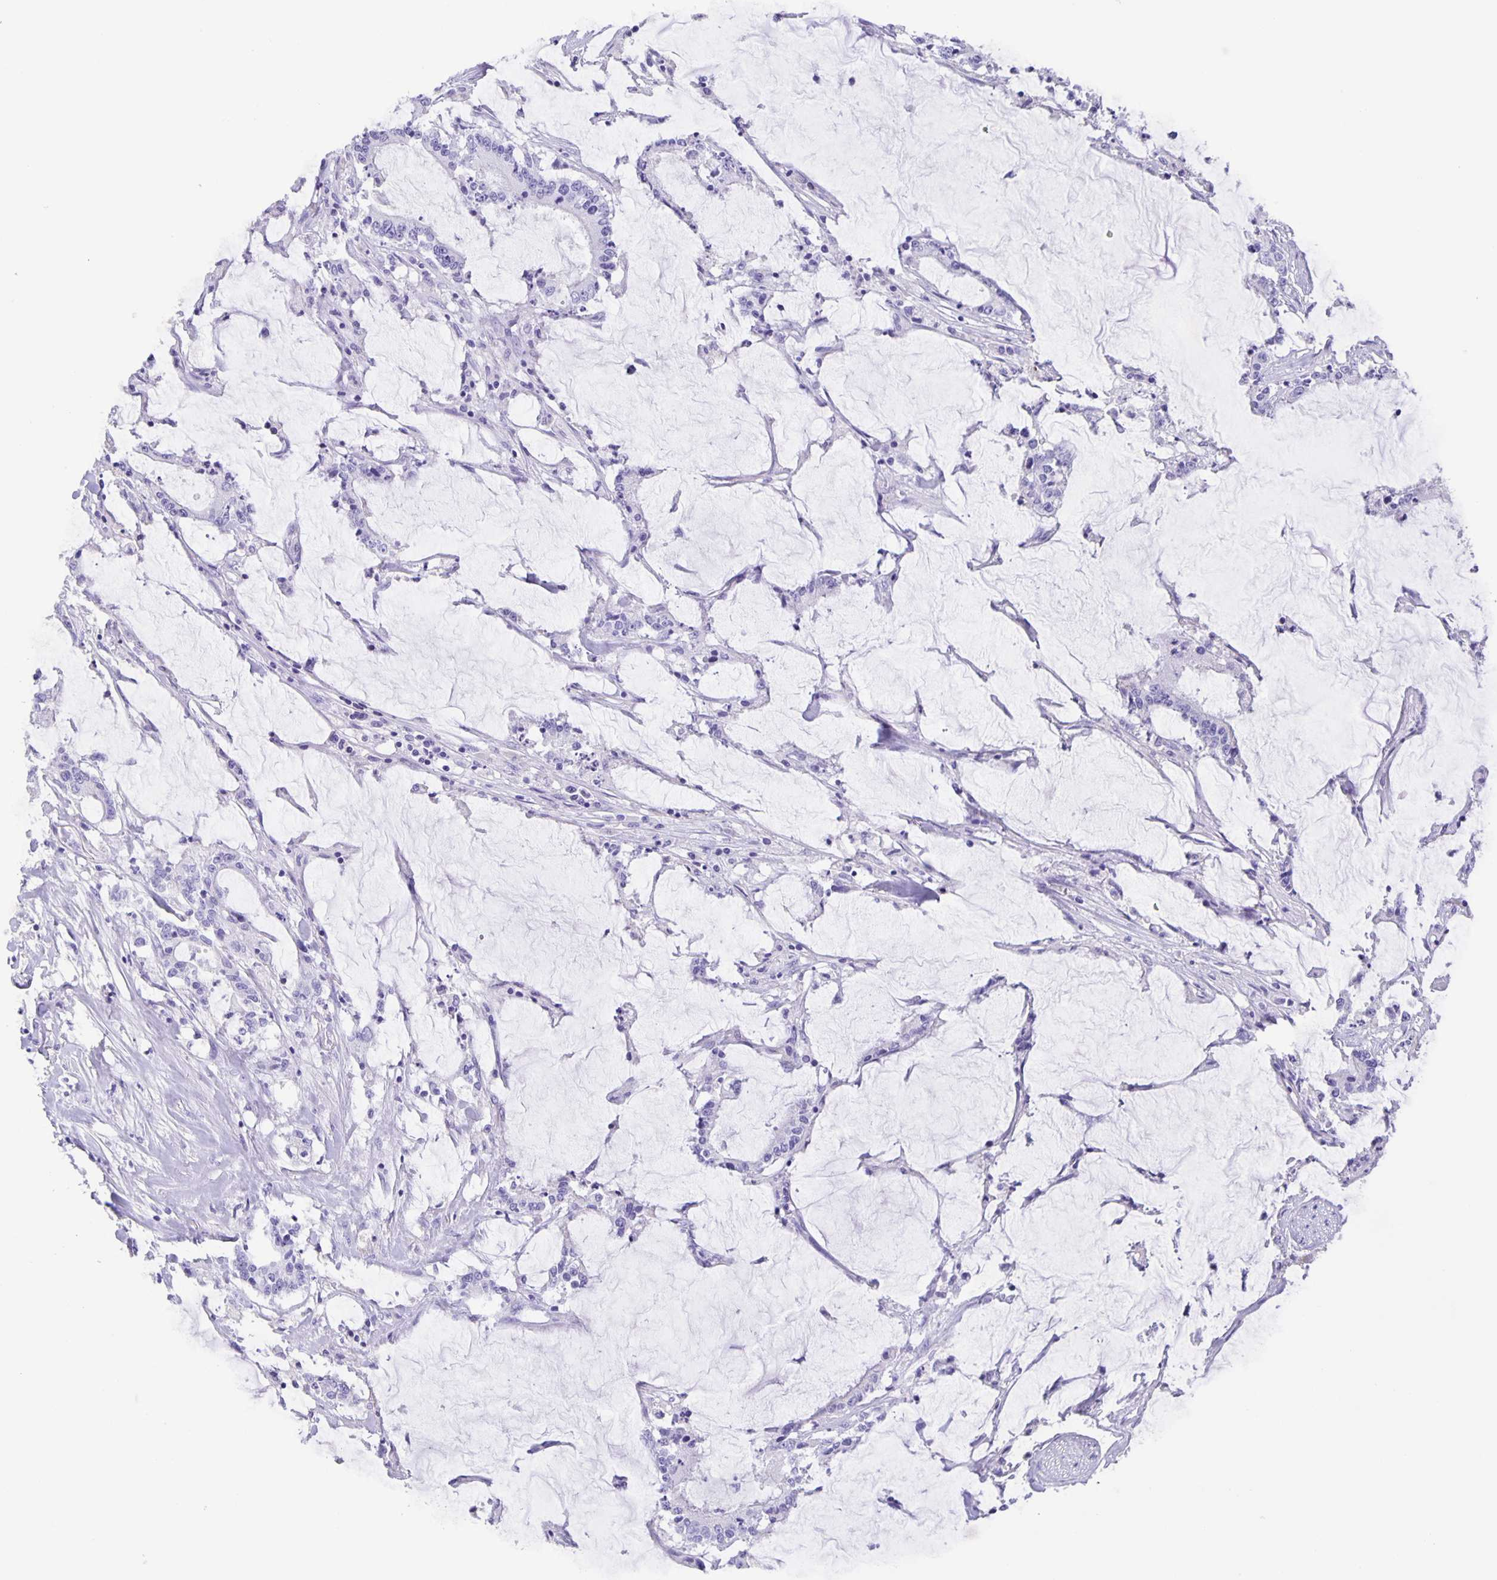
{"staining": {"intensity": "negative", "quantity": "none", "location": "none"}, "tissue": "stomach cancer", "cell_type": "Tumor cells", "image_type": "cancer", "snomed": [{"axis": "morphology", "description": "Adenocarcinoma, NOS"}, {"axis": "topography", "description": "Stomach, upper"}], "caption": "A micrograph of stomach cancer (adenocarcinoma) stained for a protein displays no brown staining in tumor cells.", "gene": "GUCA2A", "patient": {"sex": "male", "age": 68}}